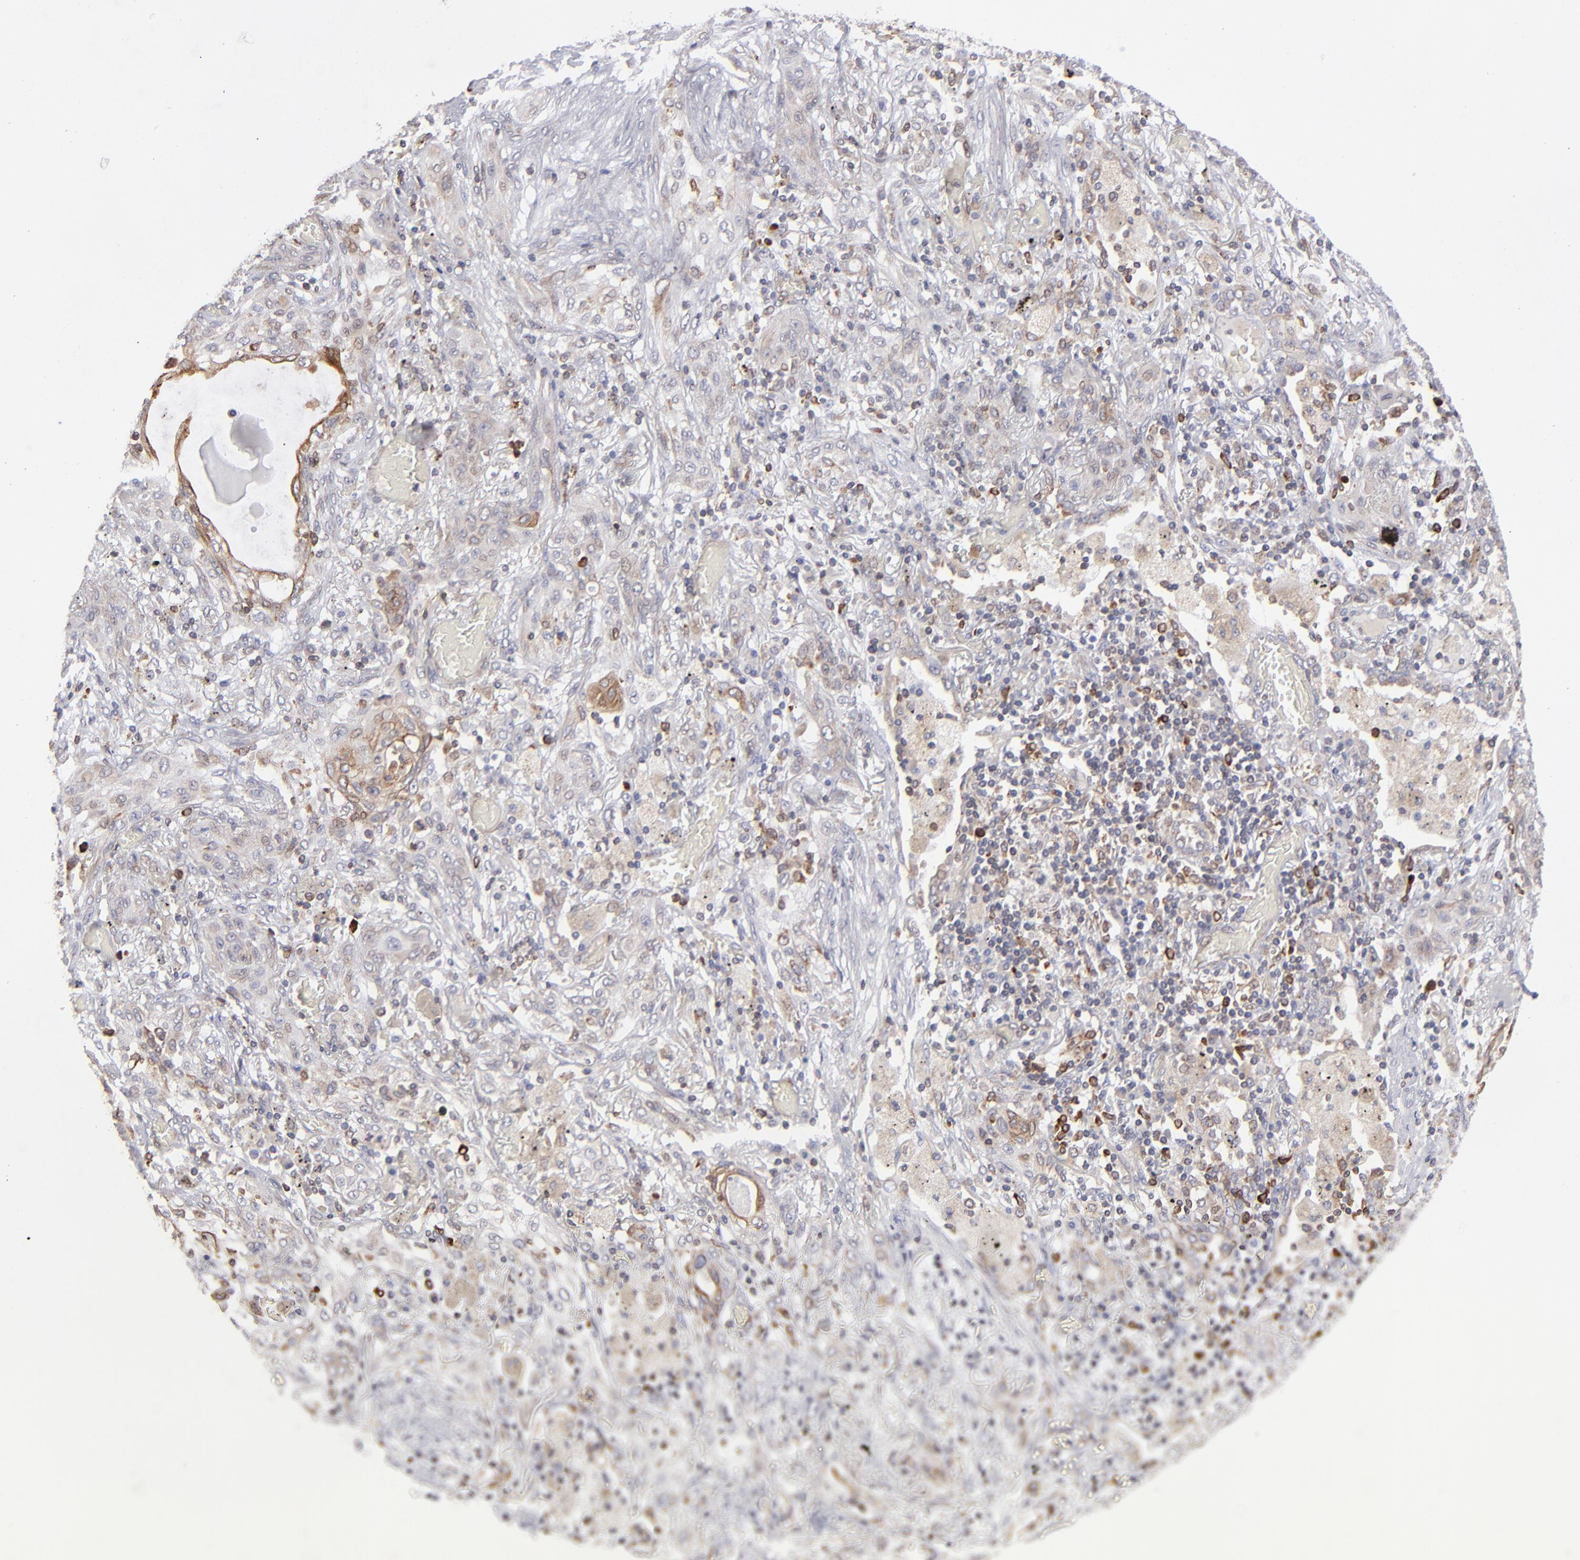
{"staining": {"intensity": "weak", "quantity": "25%-75%", "location": "cytoplasmic/membranous"}, "tissue": "lung cancer", "cell_type": "Tumor cells", "image_type": "cancer", "snomed": [{"axis": "morphology", "description": "Squamous cell carcinoma, NOS"}, {"axis": "topography", "description": "Lung"}], "caption": "A low amount of weak cytoplasmic/membranous staining is seen in about 25%-75% of tumor cells in lung cancer (squamous cell carcinoma) tissue.", "gene": "TMX1", "patient": {"sex": "female", "age": 47}}